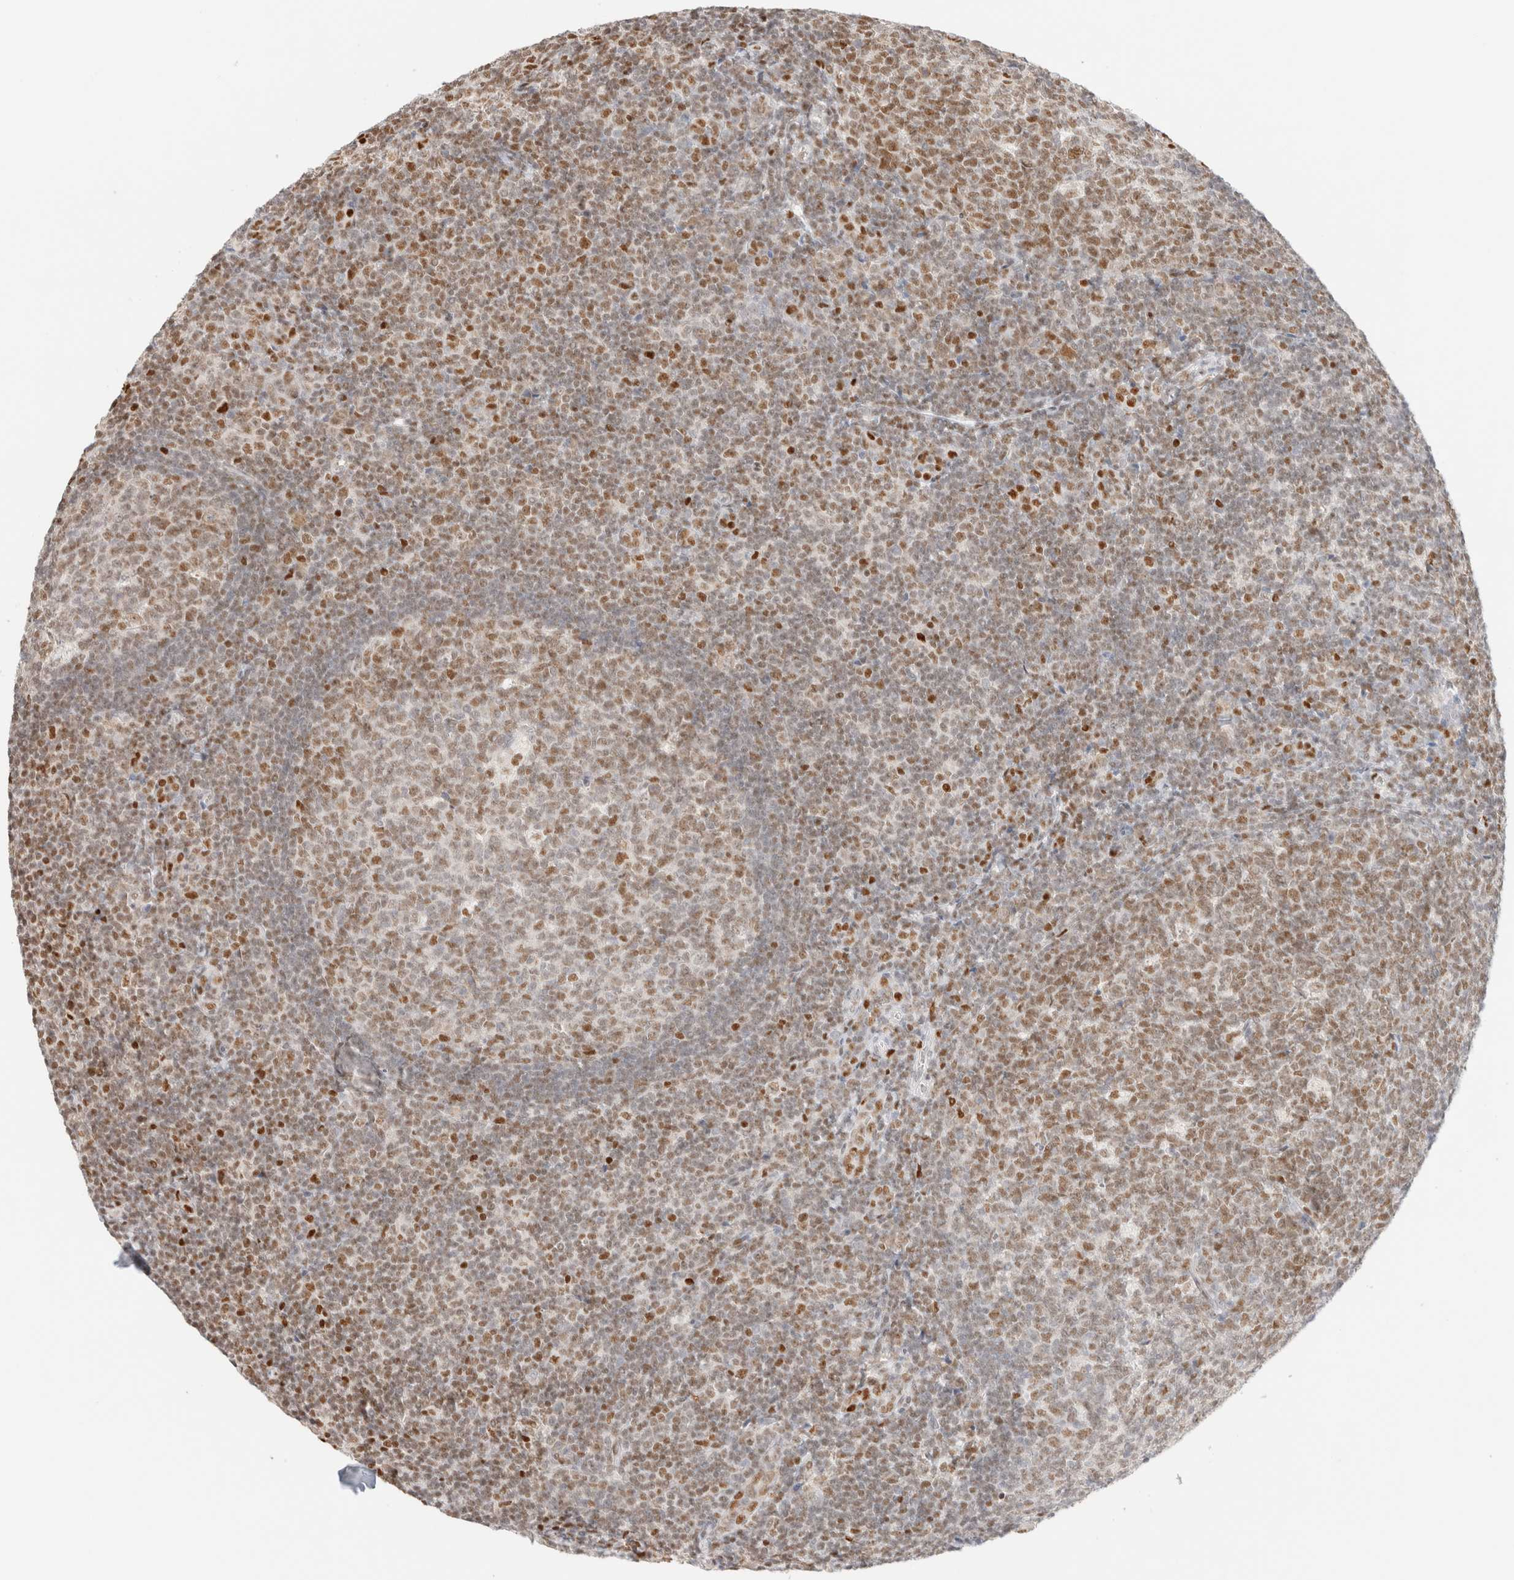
{"staining": {"intensity": "moderate", "quantity": "25%-75%", "location": "nuclear"}, "tissue": "tonsil", "cell_type": "Germinal center cells", "image_type": "normal", "snomed": [{"axis": "morphology", "description": "Normal tissue, NOS"}, {"axis": "topography", "description": "Tonsil"}], "caption": "Immunohistochemical staining of benign tonsil exhibits 25%-75% levels of moderate nuclear protein expression in about 25%-75% of germinal center cells. The staining is performed using DAB (3,3'-diaminobenzidine) brown chromogen to label protein expression. The nuclei are counter-stained blue using hematoxylin.", "gene": "DDB2", "patient": {"sex": "male", "age": 37}}